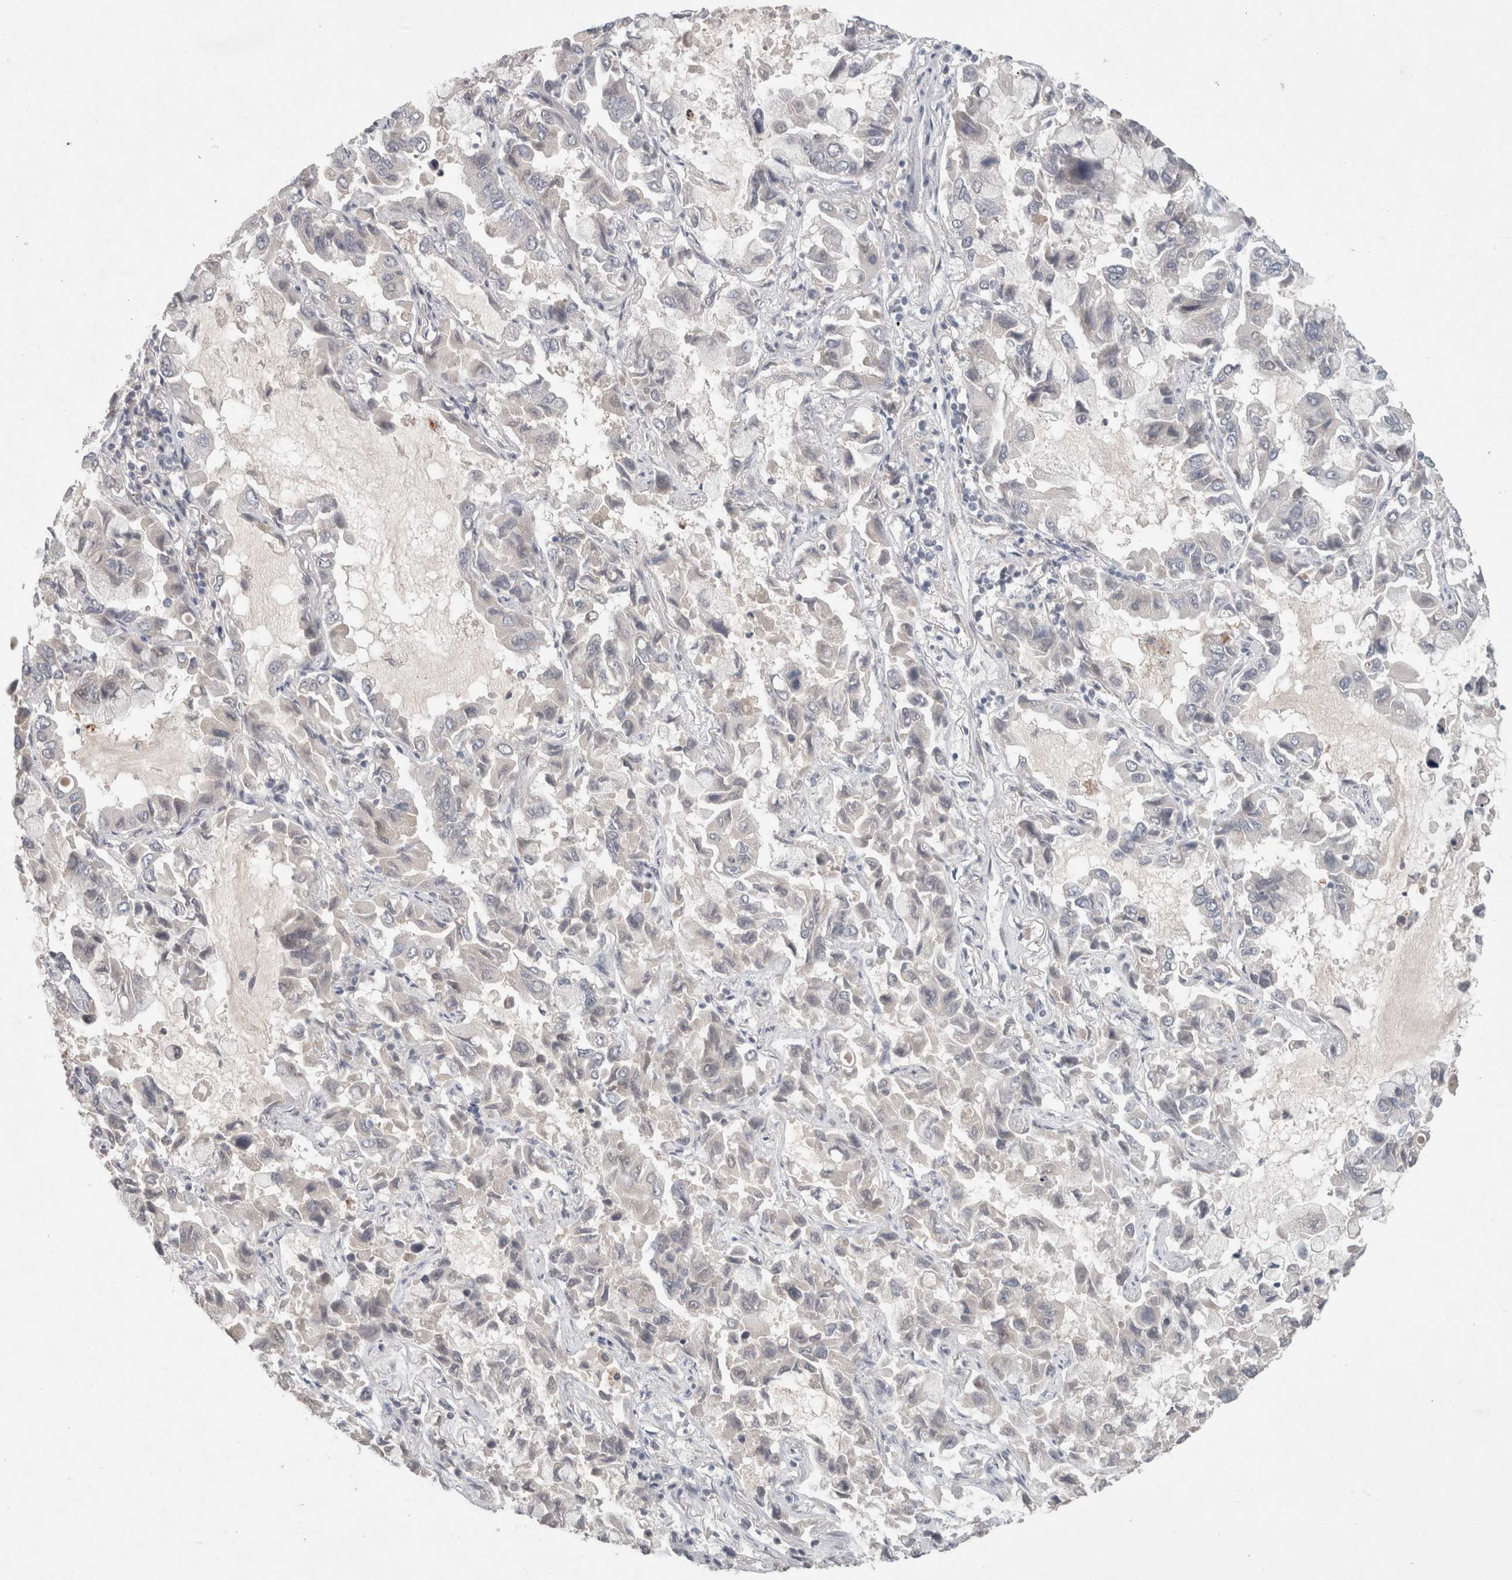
{"staining": {"intensity": "negative", "quantity": "none", "location": "none"}, "tissue": "lung cancer", "cell_type": "Tumor cells", "image_type": "cancer", "snomed": [{"axis": "morphology", "description": "Adenocarcinoma, NOS"}, {"axis": "topography", "description": "Lung"}], "caption": "Histopathology image shows no protein staining in tumor cells of lung cancer (adenocarcinoma) tissue.", "gene": "RASAL2", "patient": {"sex": "male", "age": 64}}